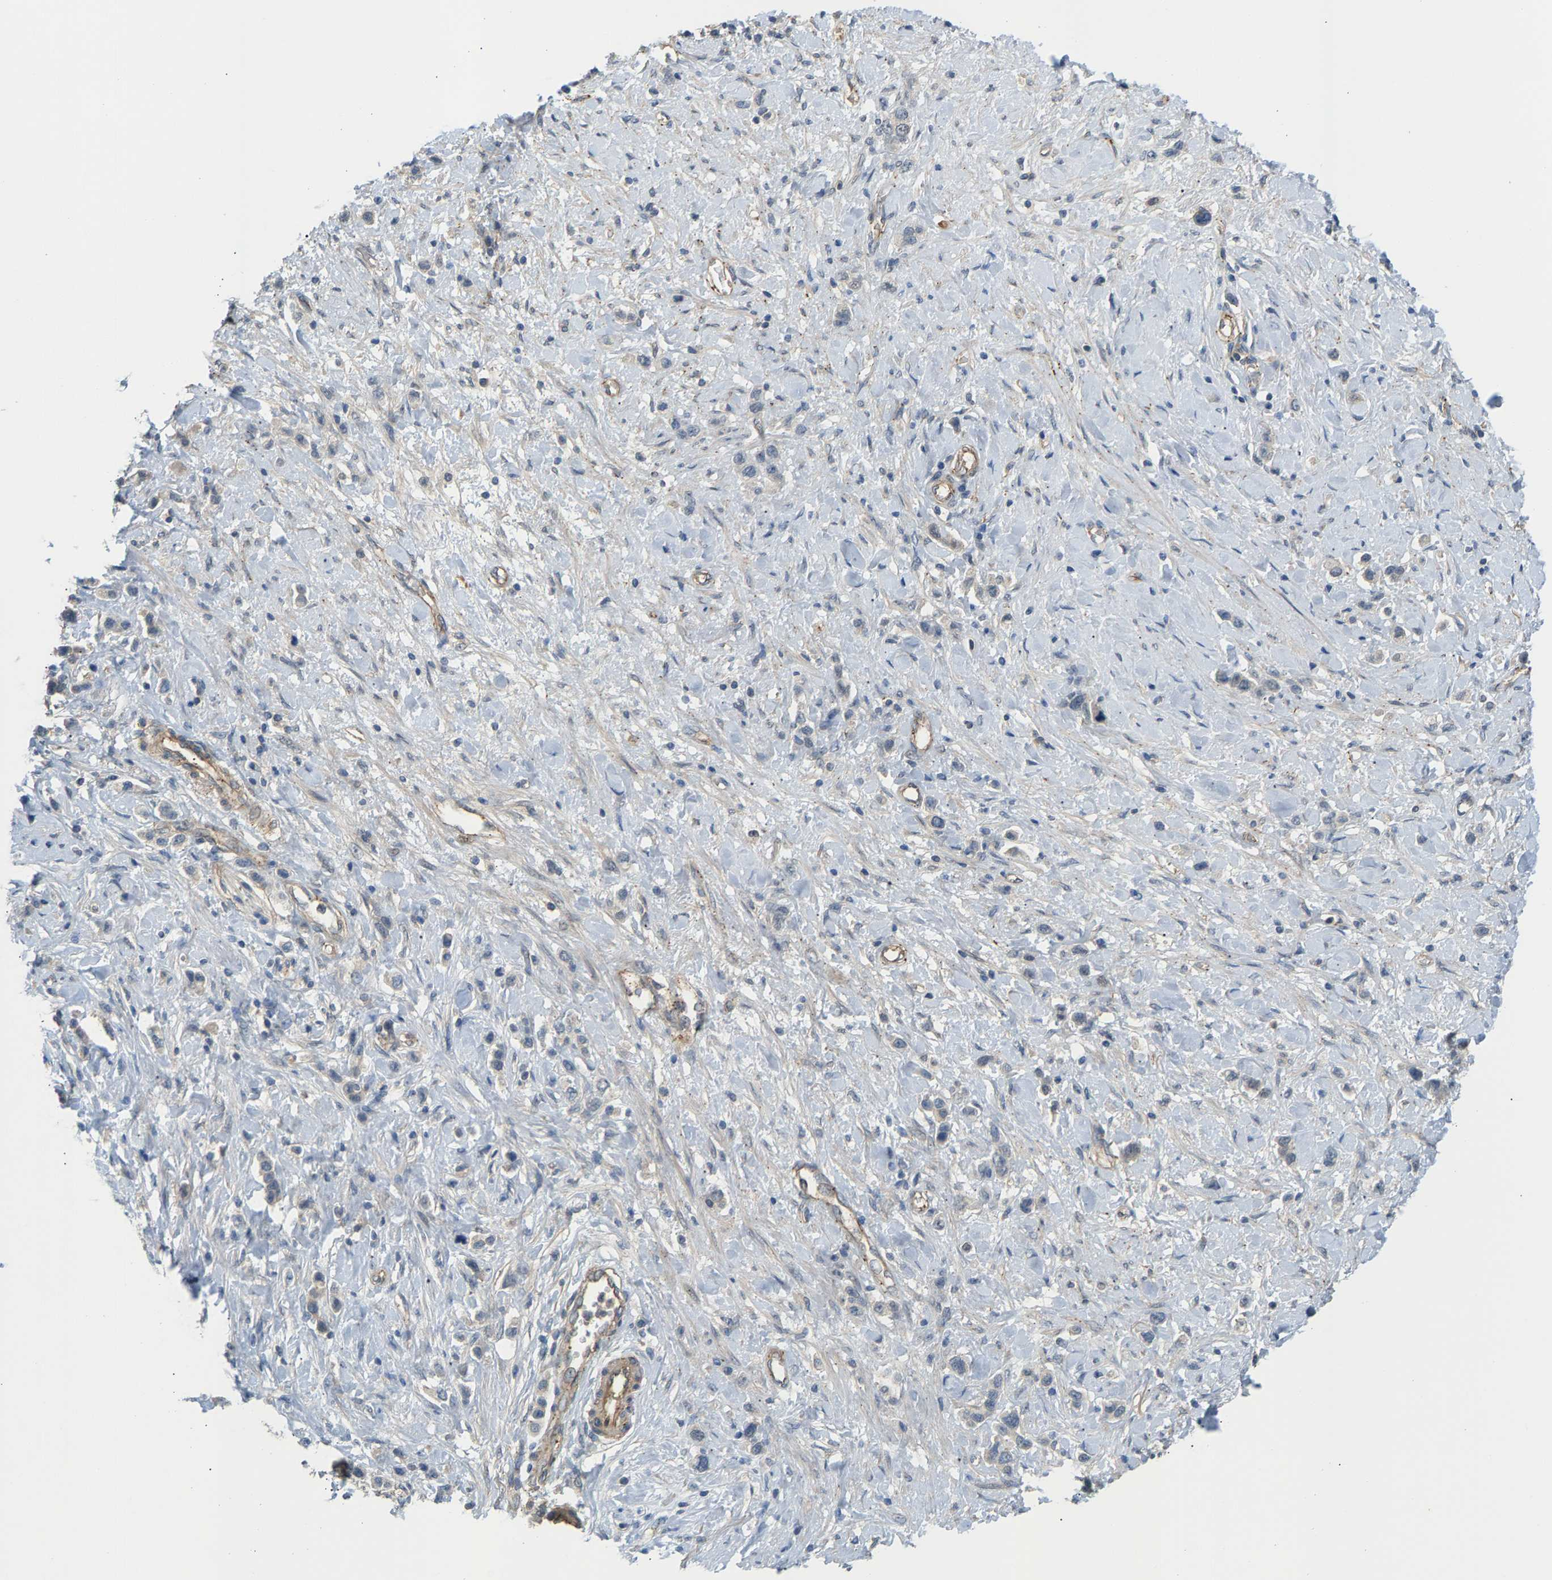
{"staining": {"intensity": "negative", "quantity": "none", "location": "none"}, "tissue": "stomach cancer", "cell_type": "Tumor cells", "image_type": "cancer", "snomed": [{"axis": "morphology", "description": "Adenocarcinoma, NOS"}, {"axis": "topography", "description": "Stomach"}], "caption": "Immunohistochemistry (IHC) photomicrograph of neoplastic tissue: stomach cancer stained with DAB demonstrates no significant protein staining in tumor cells.", "gene": "KRTAP27-1", "patient": {"sex": "female", "age": 65}}